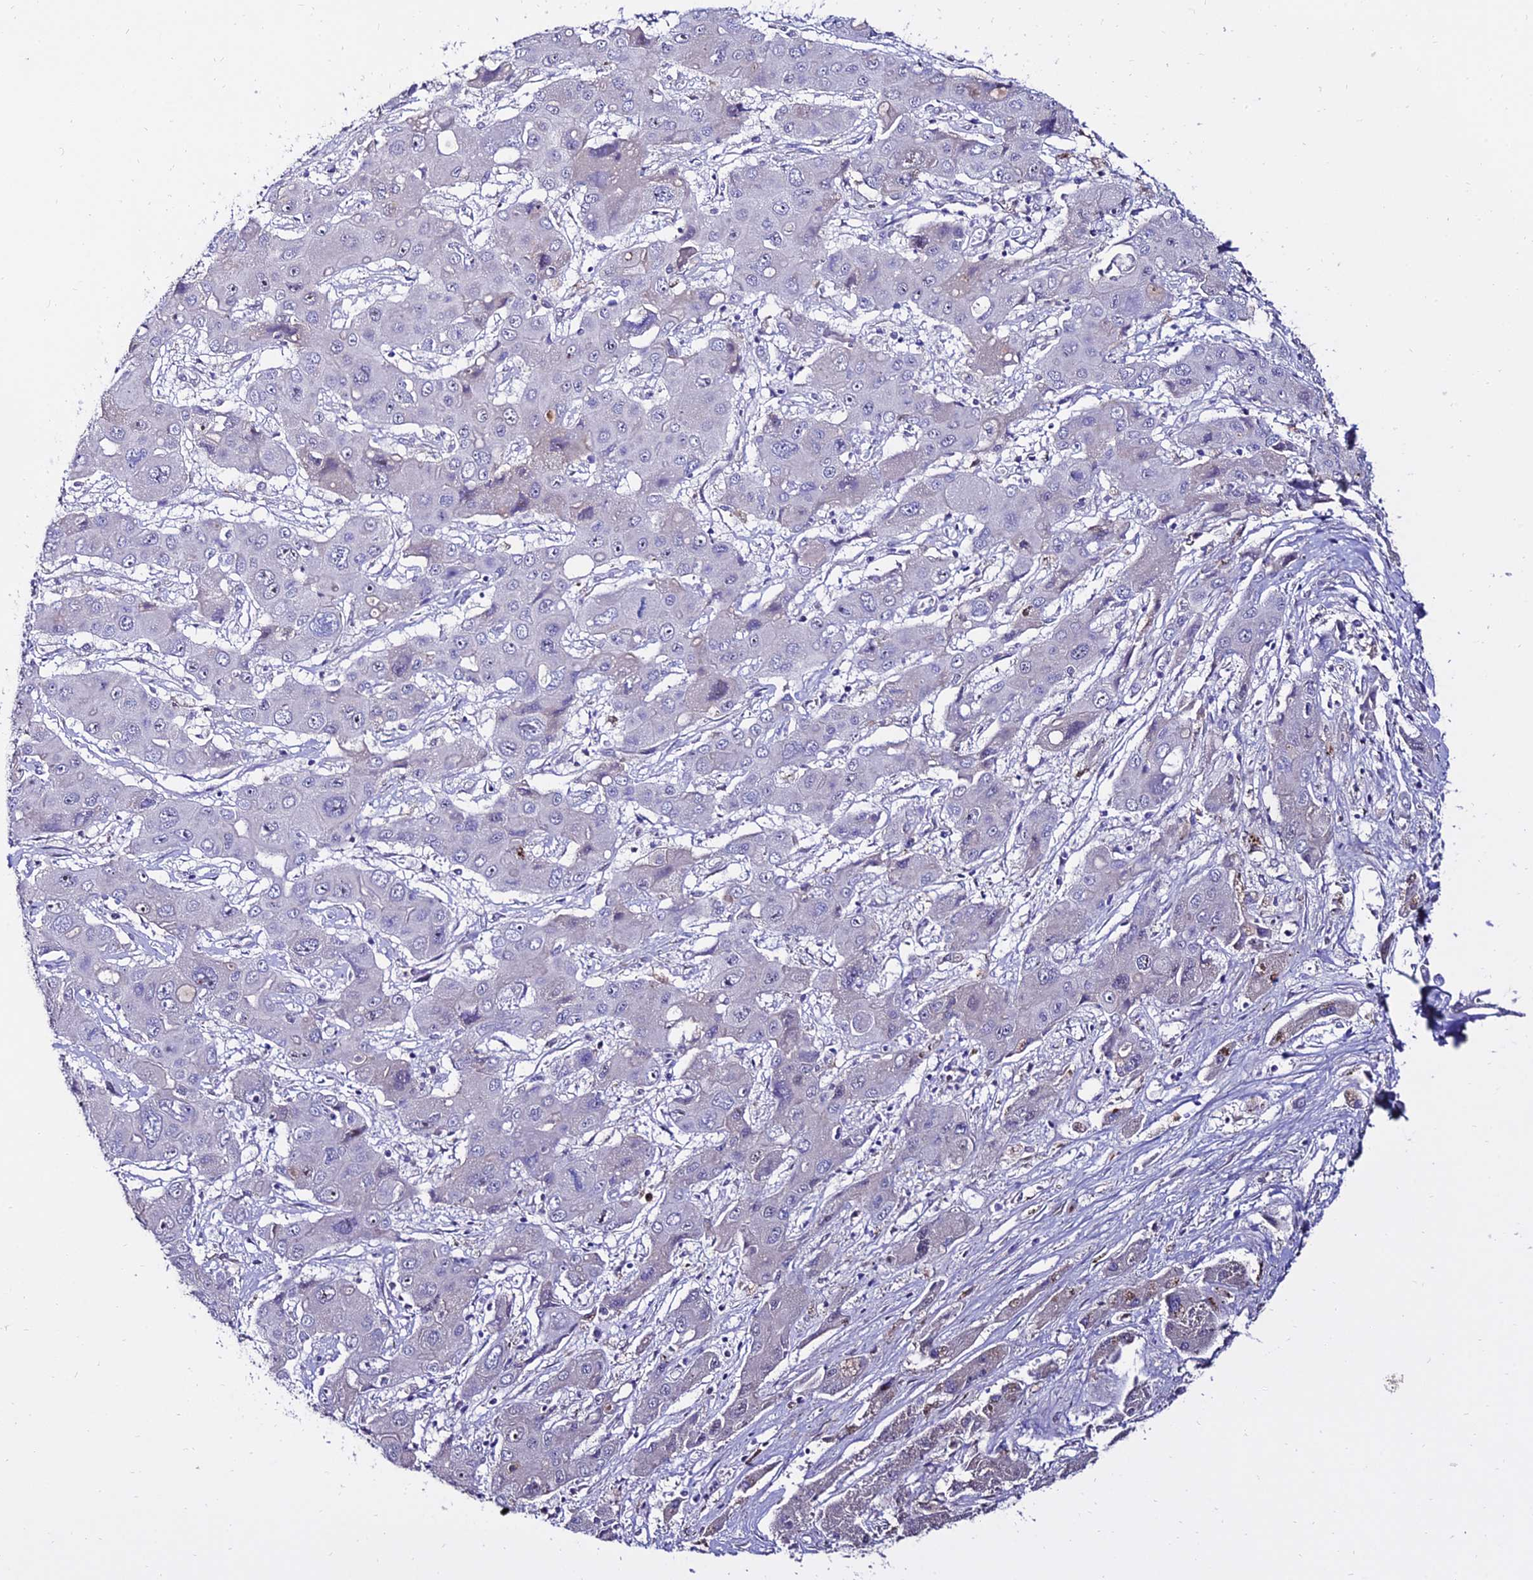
{"staining": {"intensity": "negative", "quantity": "none", "location": "none"}, "tissue": "liver cancer", "cell_type": "Tumor cells", "image_type": "cancer", "snomed": [{"axis": "morphology", "description": "Cholangiocarcinoma"}, {"axis": "topography", "description": "Liver"}], "caption": "This is a micrograph of IHC staining of liver cholangiocarcinoma, which shows no expression in tumor cells.", "gene": "ALDH3B2", "patient": {"sex": "male", "age": 67}}